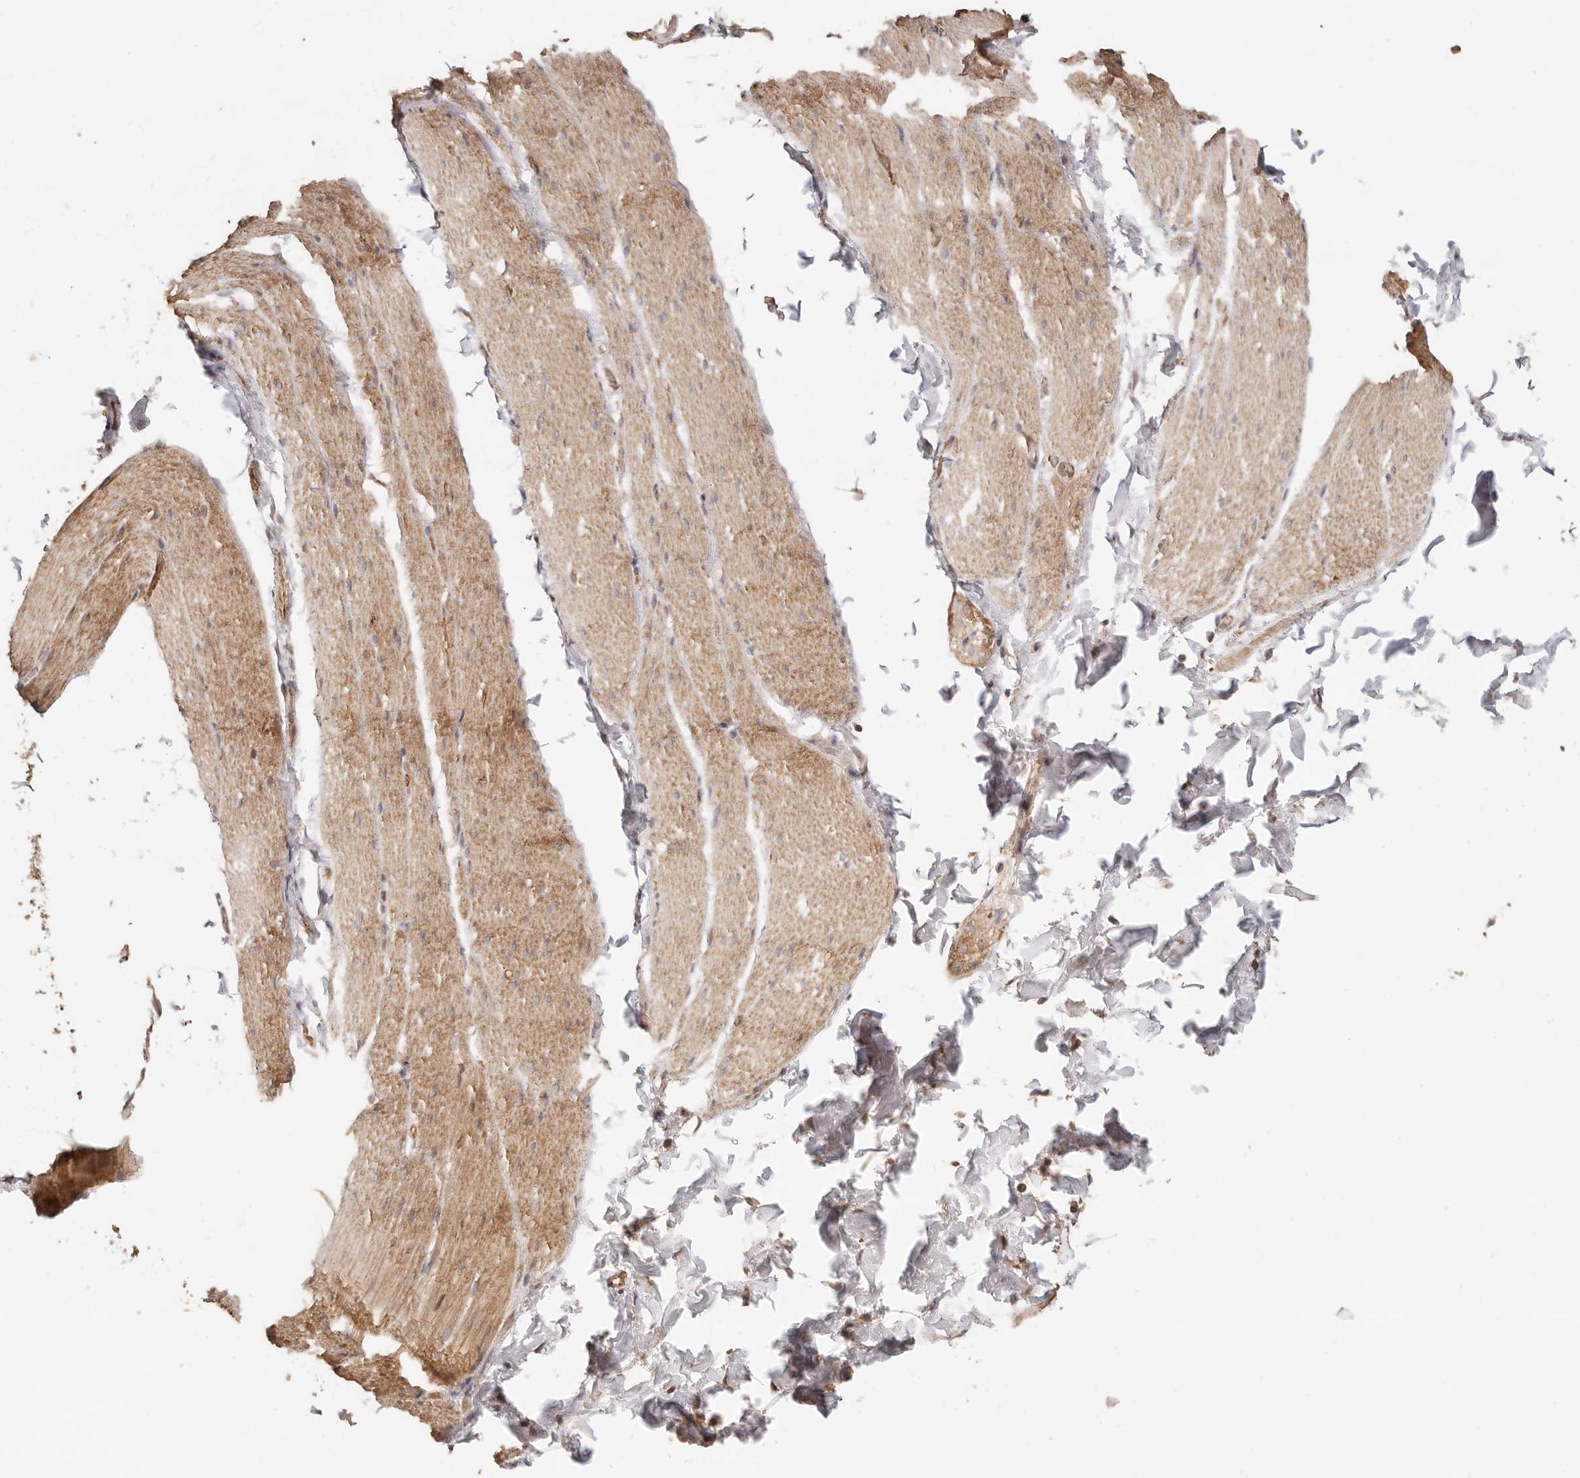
{"staining": {"intensity": "moderate", "quantity": "25%-75%", "location": "cytoplasmic/membranous"}, "tissue": "smooth muscle", "cell_type": "Smooth muscle cells", "image_type": "normal", "snomed": [{"axis": "morphology", "description": "Normal tissue, NOS"}, {"axis": "topography", "description": "Smooth muscle"}, {"axis": "topography", "description": "Small intestine"}], "caption": "Immunohistochemical staining of benign human smooth muscle shows medium levels of moderate cytoplasmic/membranous positivity in approximately 25%-75% of smooth muscle cells.", "gene": "AFDN", "patient": {"sex": "female", "age": 84}}